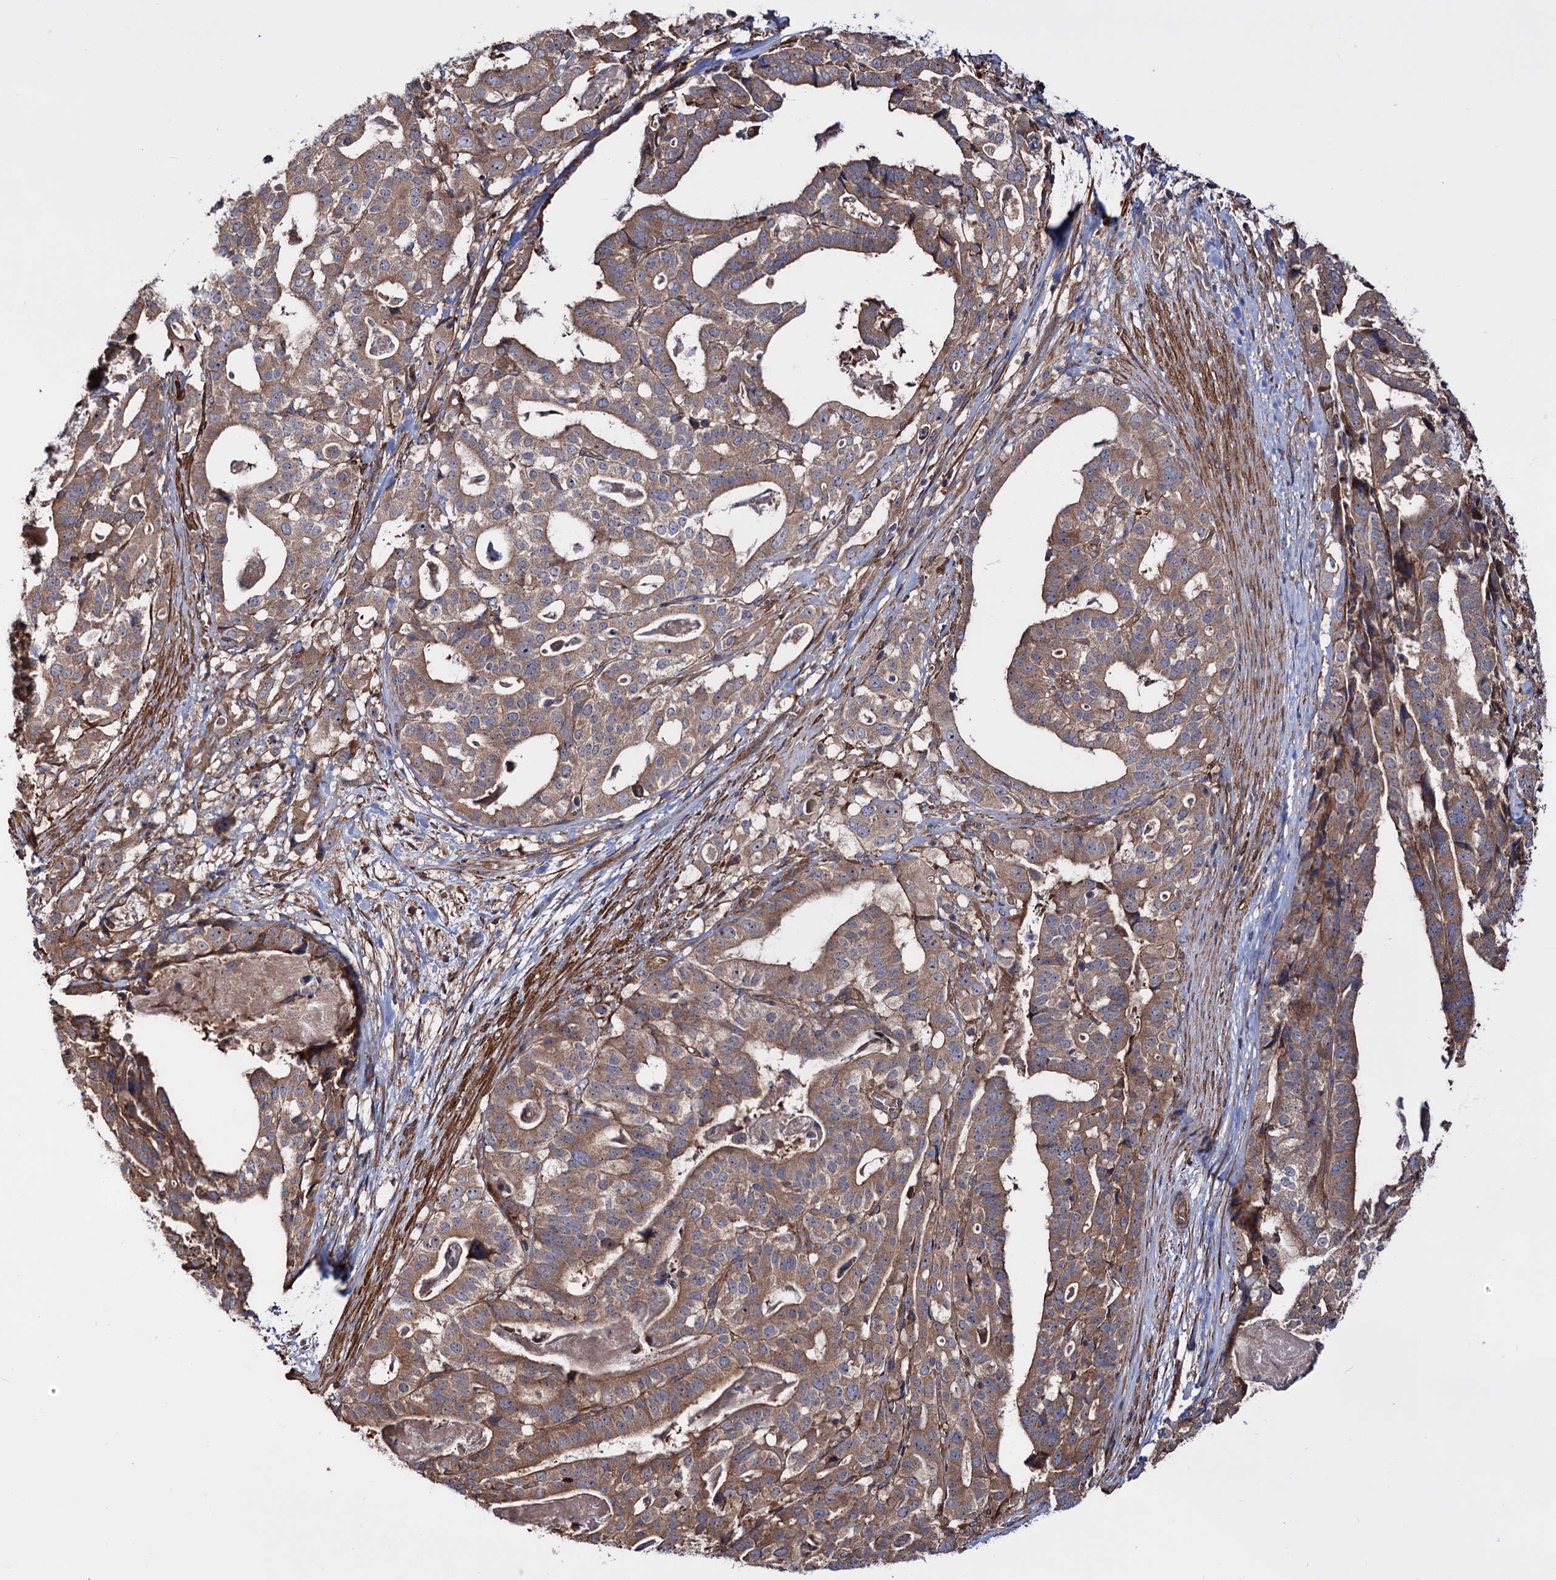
{"staining": {"intensity": "moderate", "quantity": ">75%", "location": "cytoplasmic/membranous"}, "tissue": "stomach cancer", "cell_type": "Tumor cells", "image_type": "cancer", "snomed": [{"axis": "morphology", "description": "Adenocarcinoma, NOS"}, {"axis": "topography", "description": "Stomach"}], "caption": "About >75% of tumor cells in stomach cancer show moderate cytoplasmic/membranous protein staining as visualized by brown immunohistochemical staining.", "gene": "FERMT2", "patient": {"sex": "male", "age": 48}}